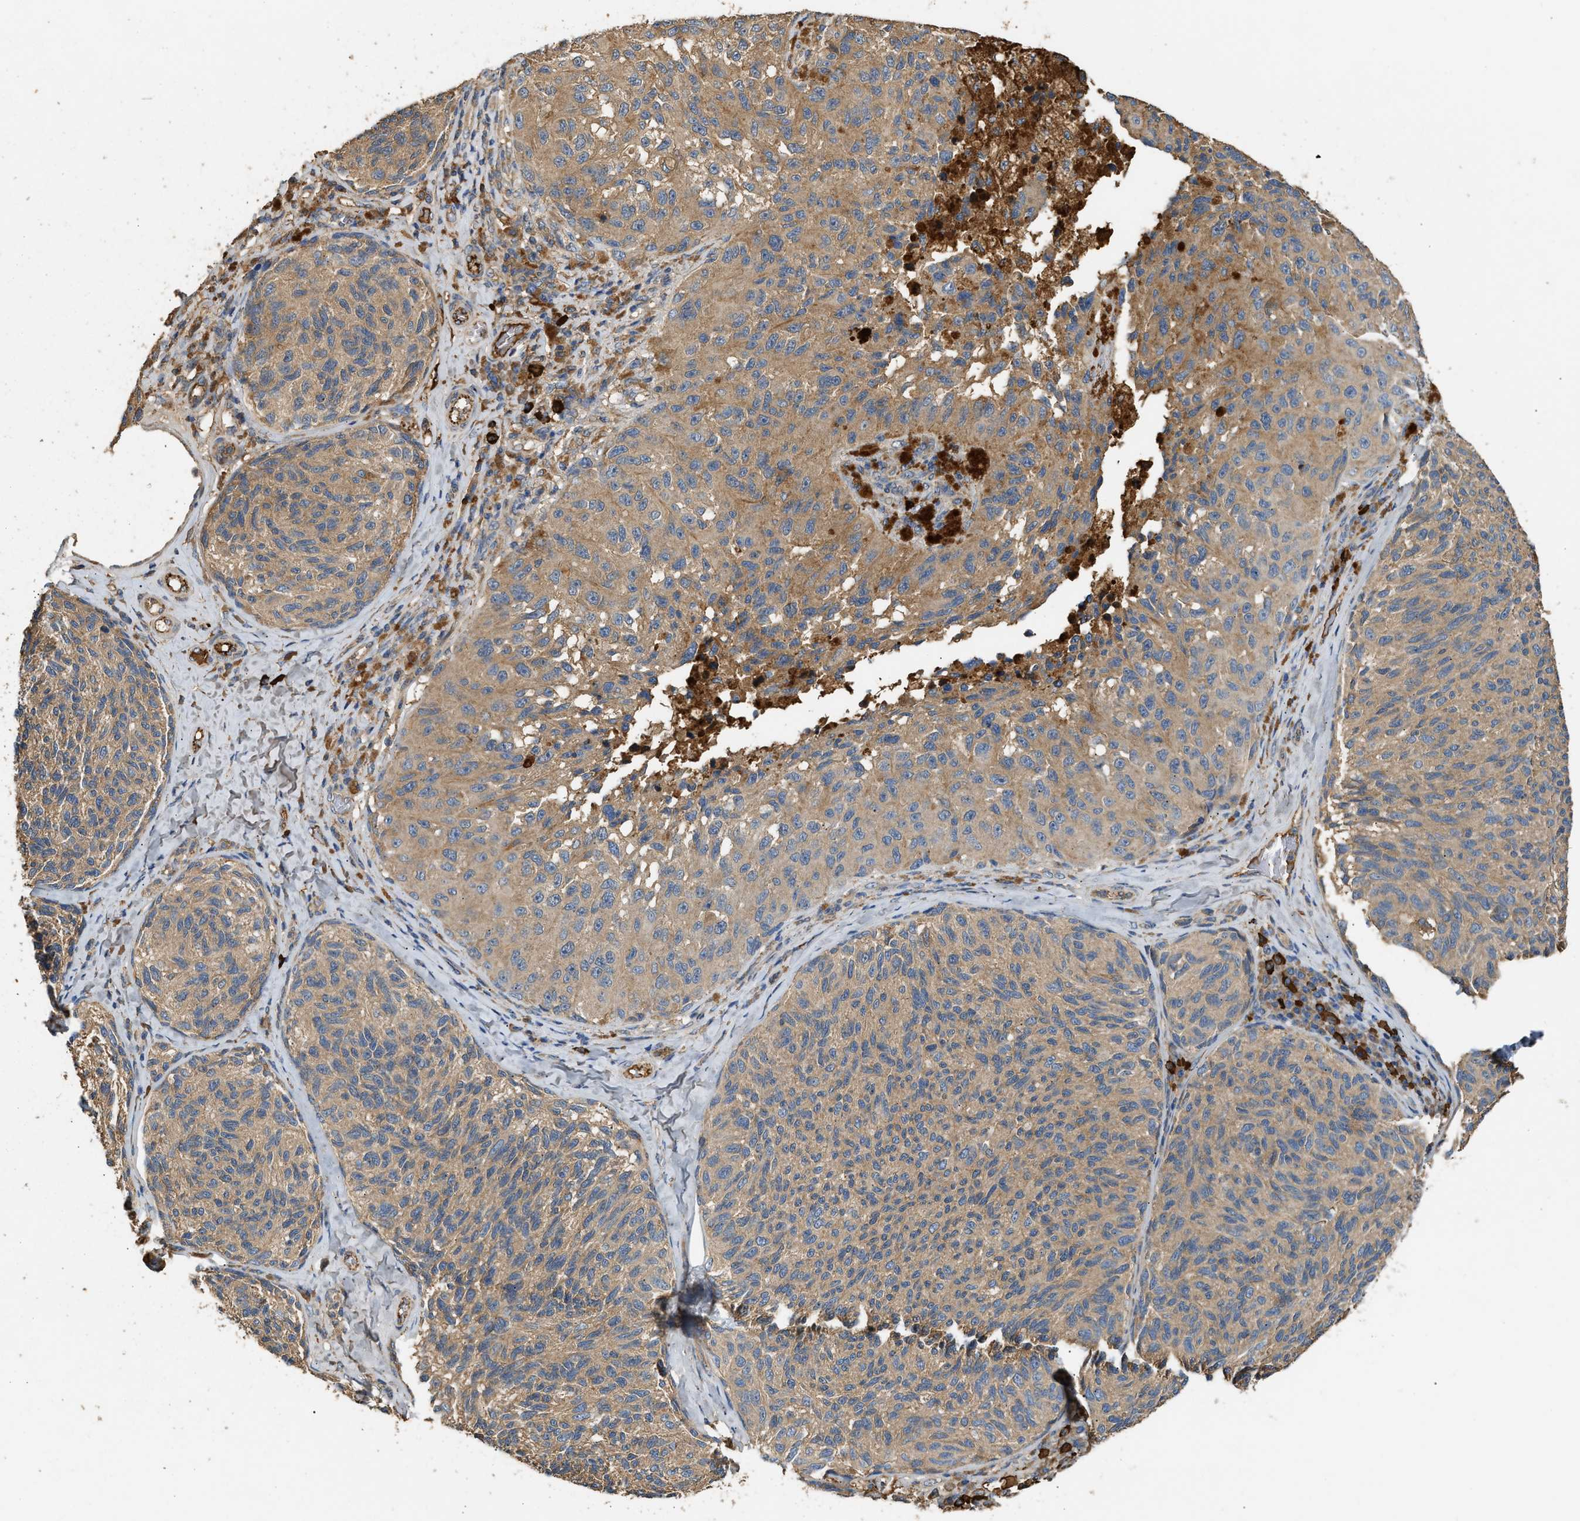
{"staining": {"intensity": "moderate", "quantity": ">75%", "location": "cytoplasmic/membranous"}, "tissue": "melanoma", "cell_type": "Tumor cells", "image_type": "cancer", "snomed": [{"axis": "morphology", "description": "Malignant melanoma, NOS"}, {"axis": "topography", "description": "Skin"}], "caption": "About >75% of tumor cells in human melanoma show moderate cytoplasmic/membranous protein expression as visualized by brown immunohistochemical staining.", "gene": "TMEM268", "patient": {"sex": "female", "age": 73}}